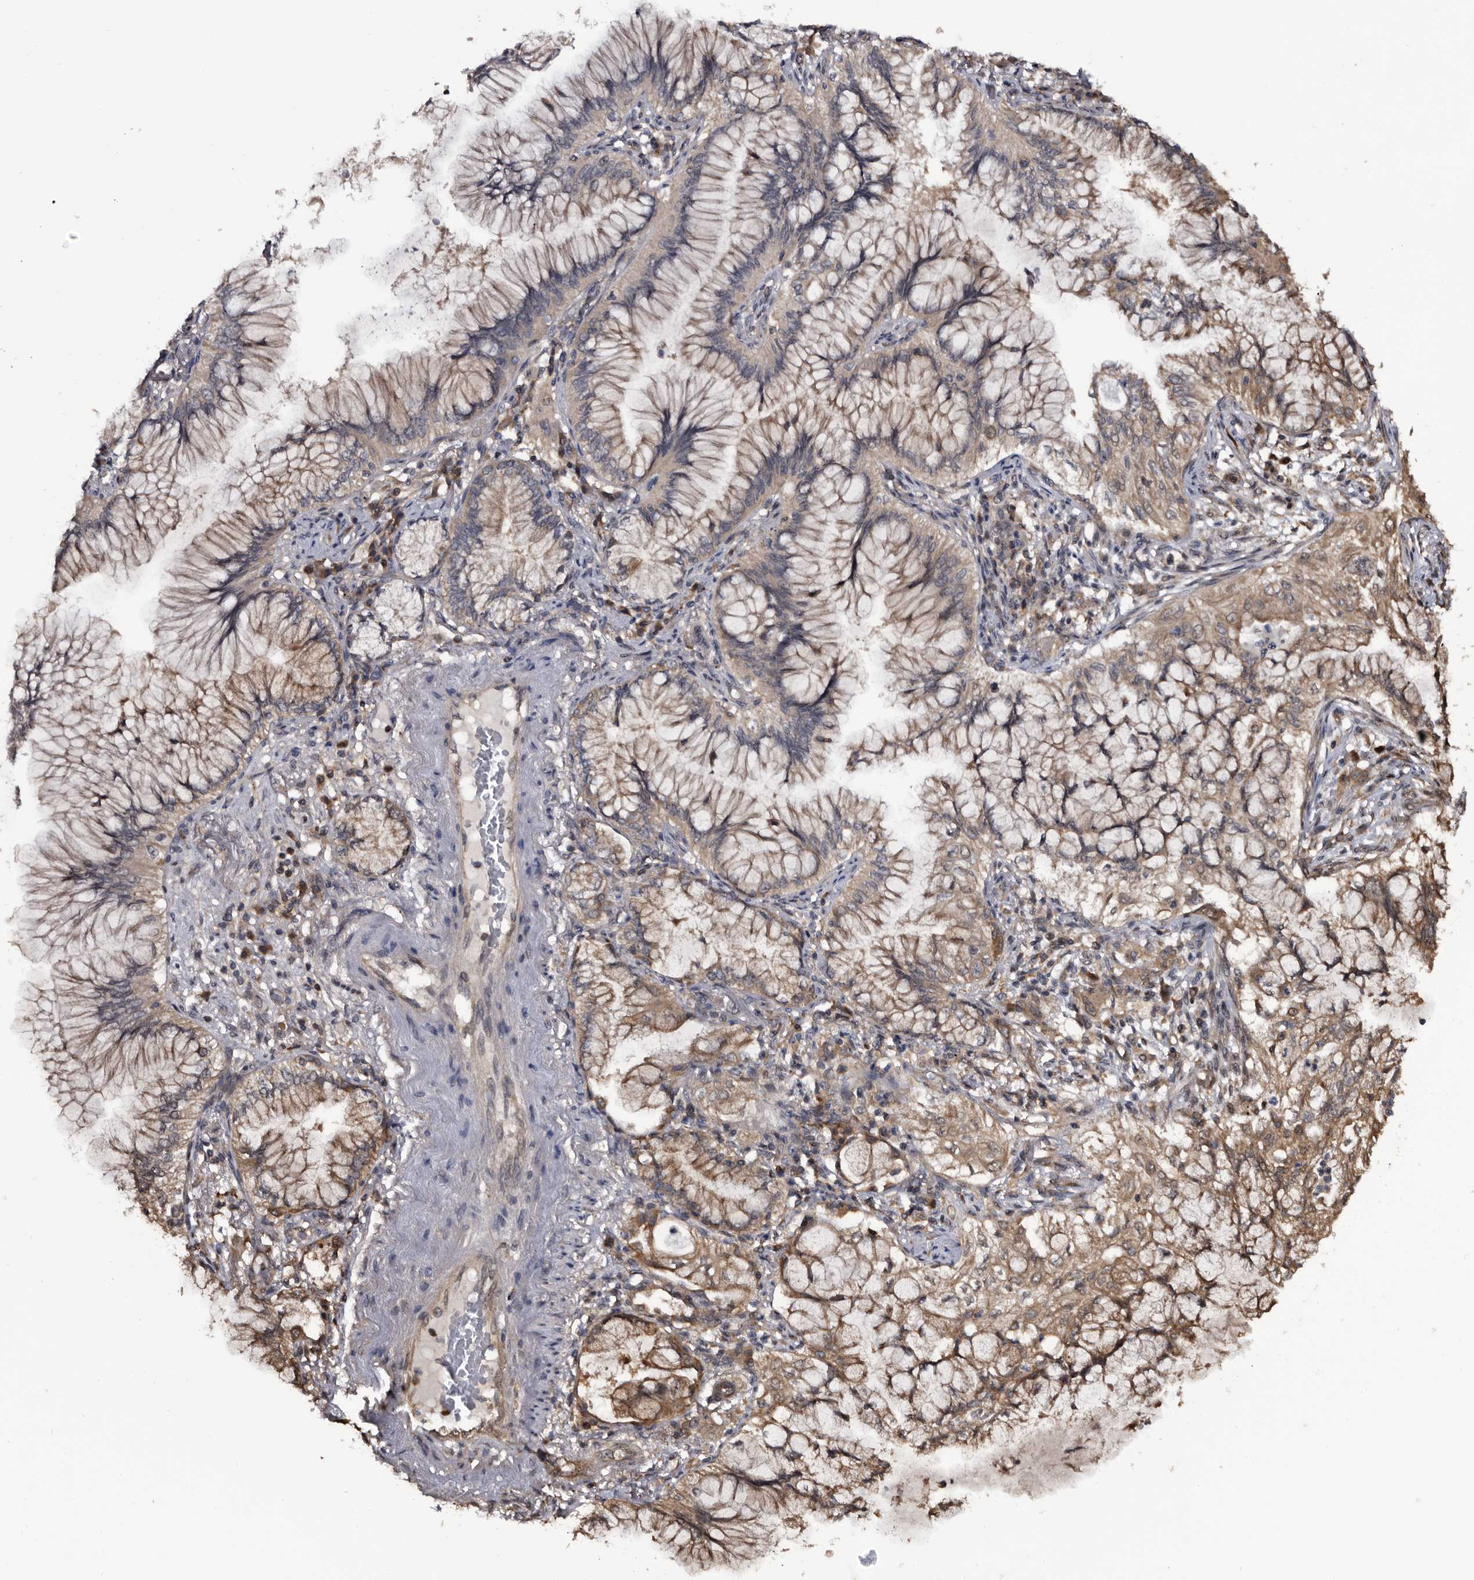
{"staining": {"intensity": "moderate", "quantity": "25%-75%", "location": "cytoplasmic/membranous"}, "tissue": "lung cancer", "cell_type": "Tumor cells", "image_type": "cancer", "snomed": [{"axis": "morphology", "description": "Adenocarcinoma, NOS"}, {"axis": "topography", "description": "Lung"}], "caption": "Protein expression analysis of lung adenocarcinoma displays moderate cytoplasmic/membranous expression in about 25%-75% of tumor cells.", "gene": "TTI2", "patient": {"sex": "female", "age": 70}}